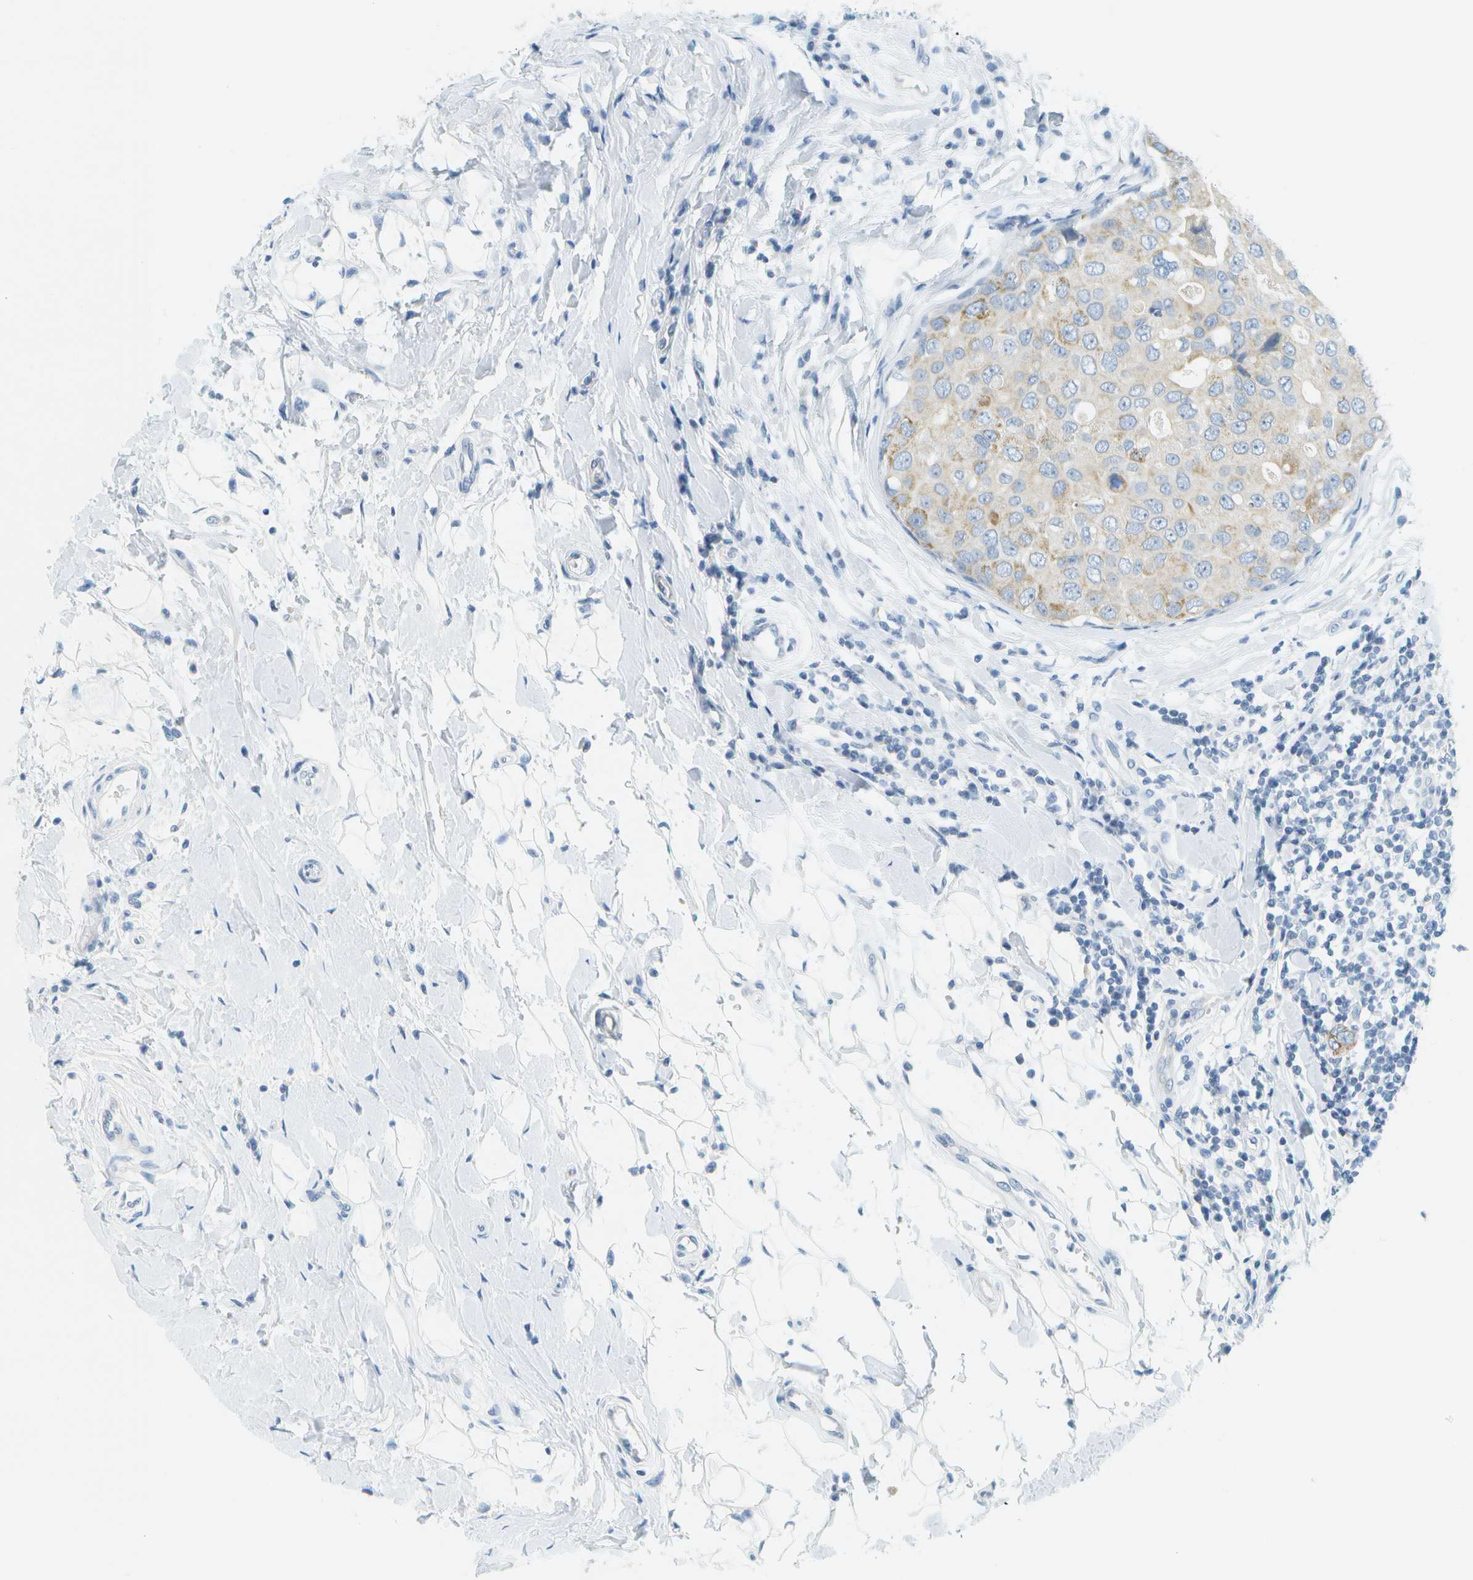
{"staining": {"intensity": "moderate", "quantity": "25%-75%", "location": "cytoplasmic/membranous"}, "tissue": "breast cancer", "cell_type": "Tumor cells", "image_type": "cancer", "snomed": [{"axis": "morphology", "description": "Duct carcinoma"}, {"axis": "topography", "description": "Breast"}], "caption": "Immunohistochemistry of human breast cancer demonstrates medium levels of moderate cytoplasmic/membranous staining in approximately 25%-75% of tumor cells.", "gene": "SMYD5", "patient": {"sex": "female", "age": 27}}